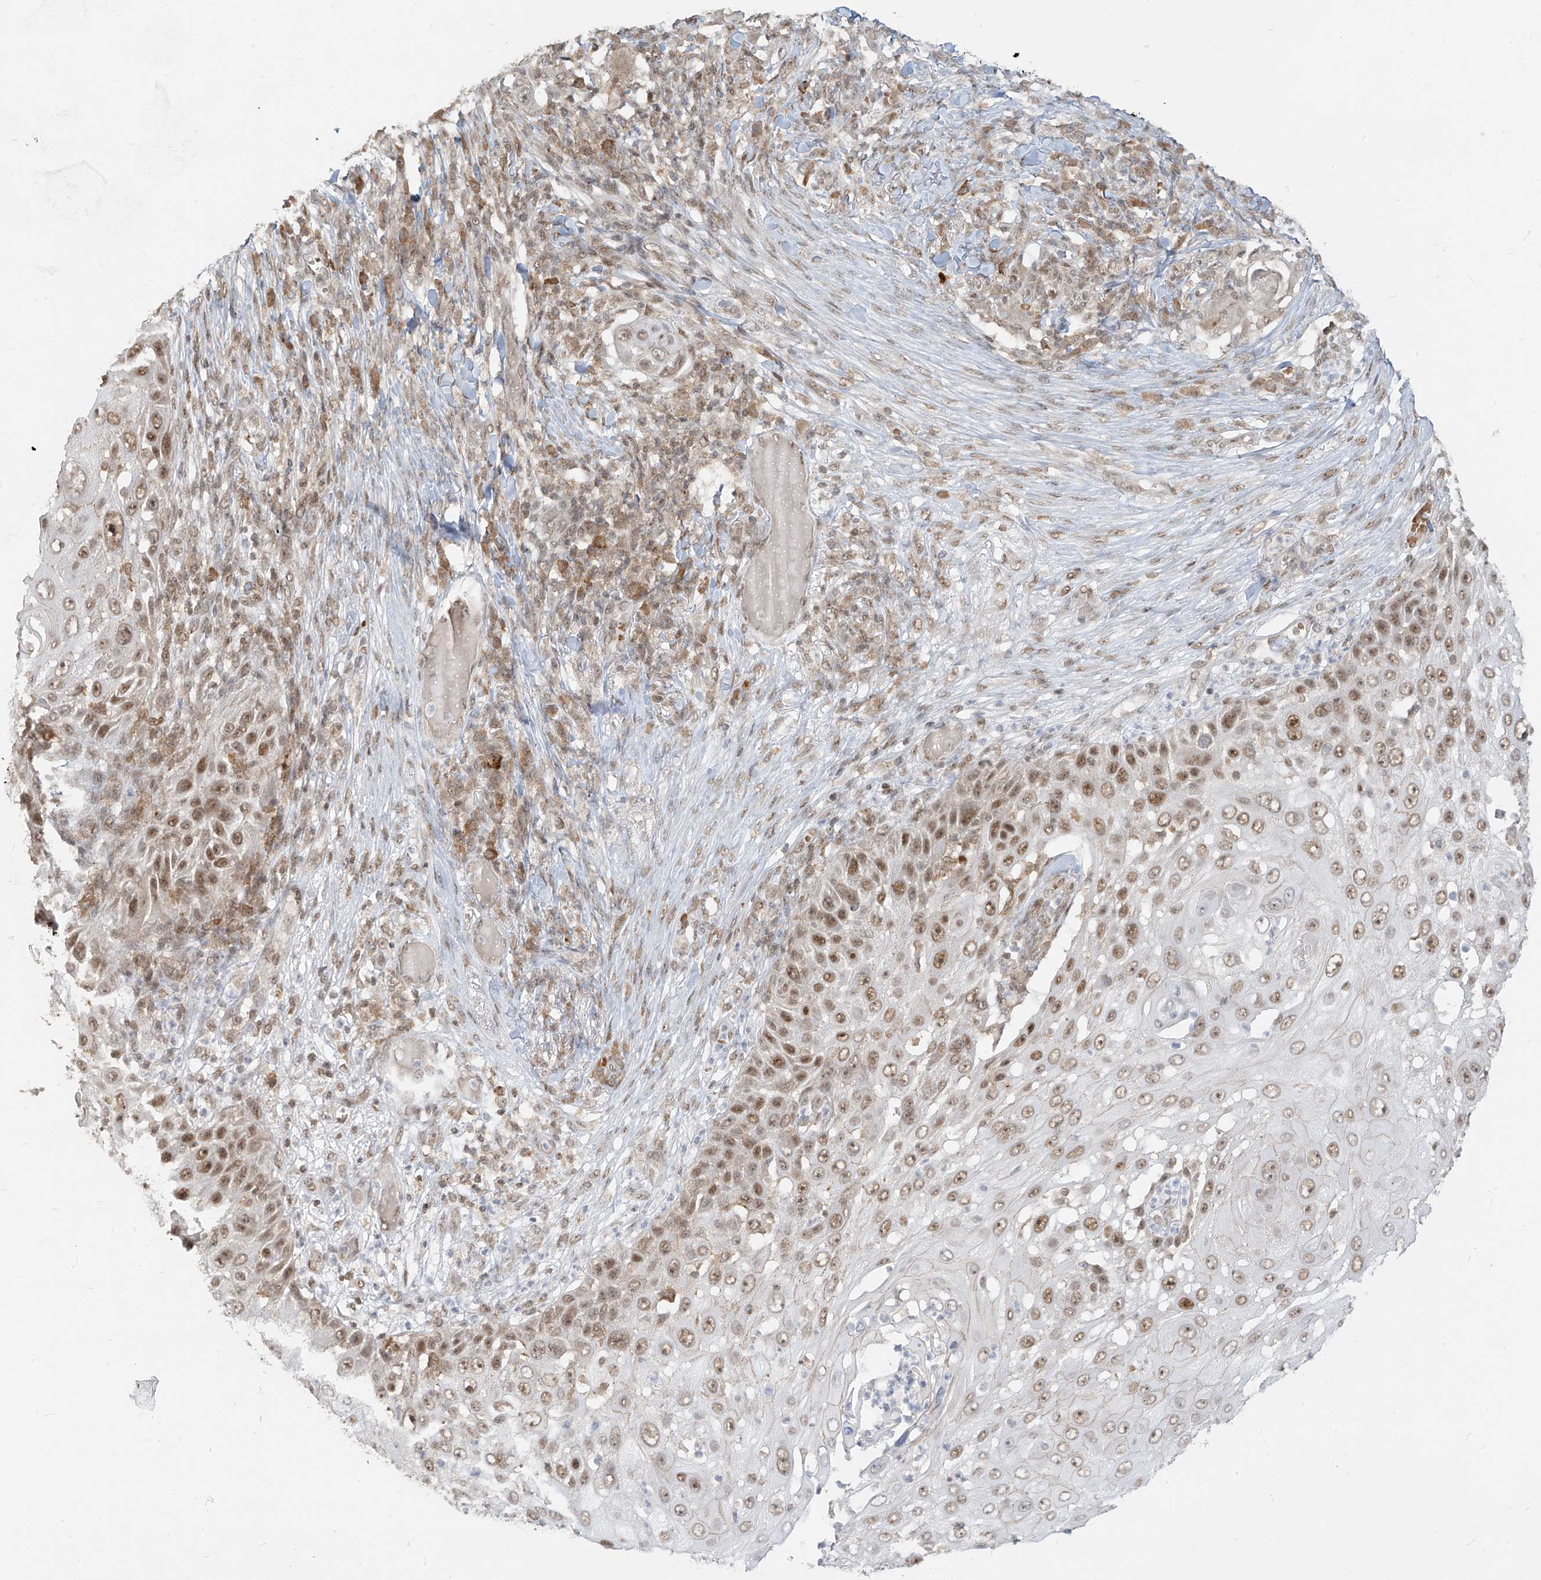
{"staining": {"intensity": "moderate", "quantity": ">75%", "location": "nuclear"}, "tissue": "skin cancer", "cell_type": "Tumor cells", "image_type": "cancer", "snomed": [{"axis": "morphology", "description": "Squamous cell carcinoma, NOS"}, {"axis": "topography", "description": "Skin"}], "caption": "Immunohistochemical staining of skin cancer (squamous cell carcinoma) exhibits moderate nuclear protein positivity in about >75% of tumor cells.", "gene": "ZMYM2", "patient": {"sex": "female", "age": 44}}